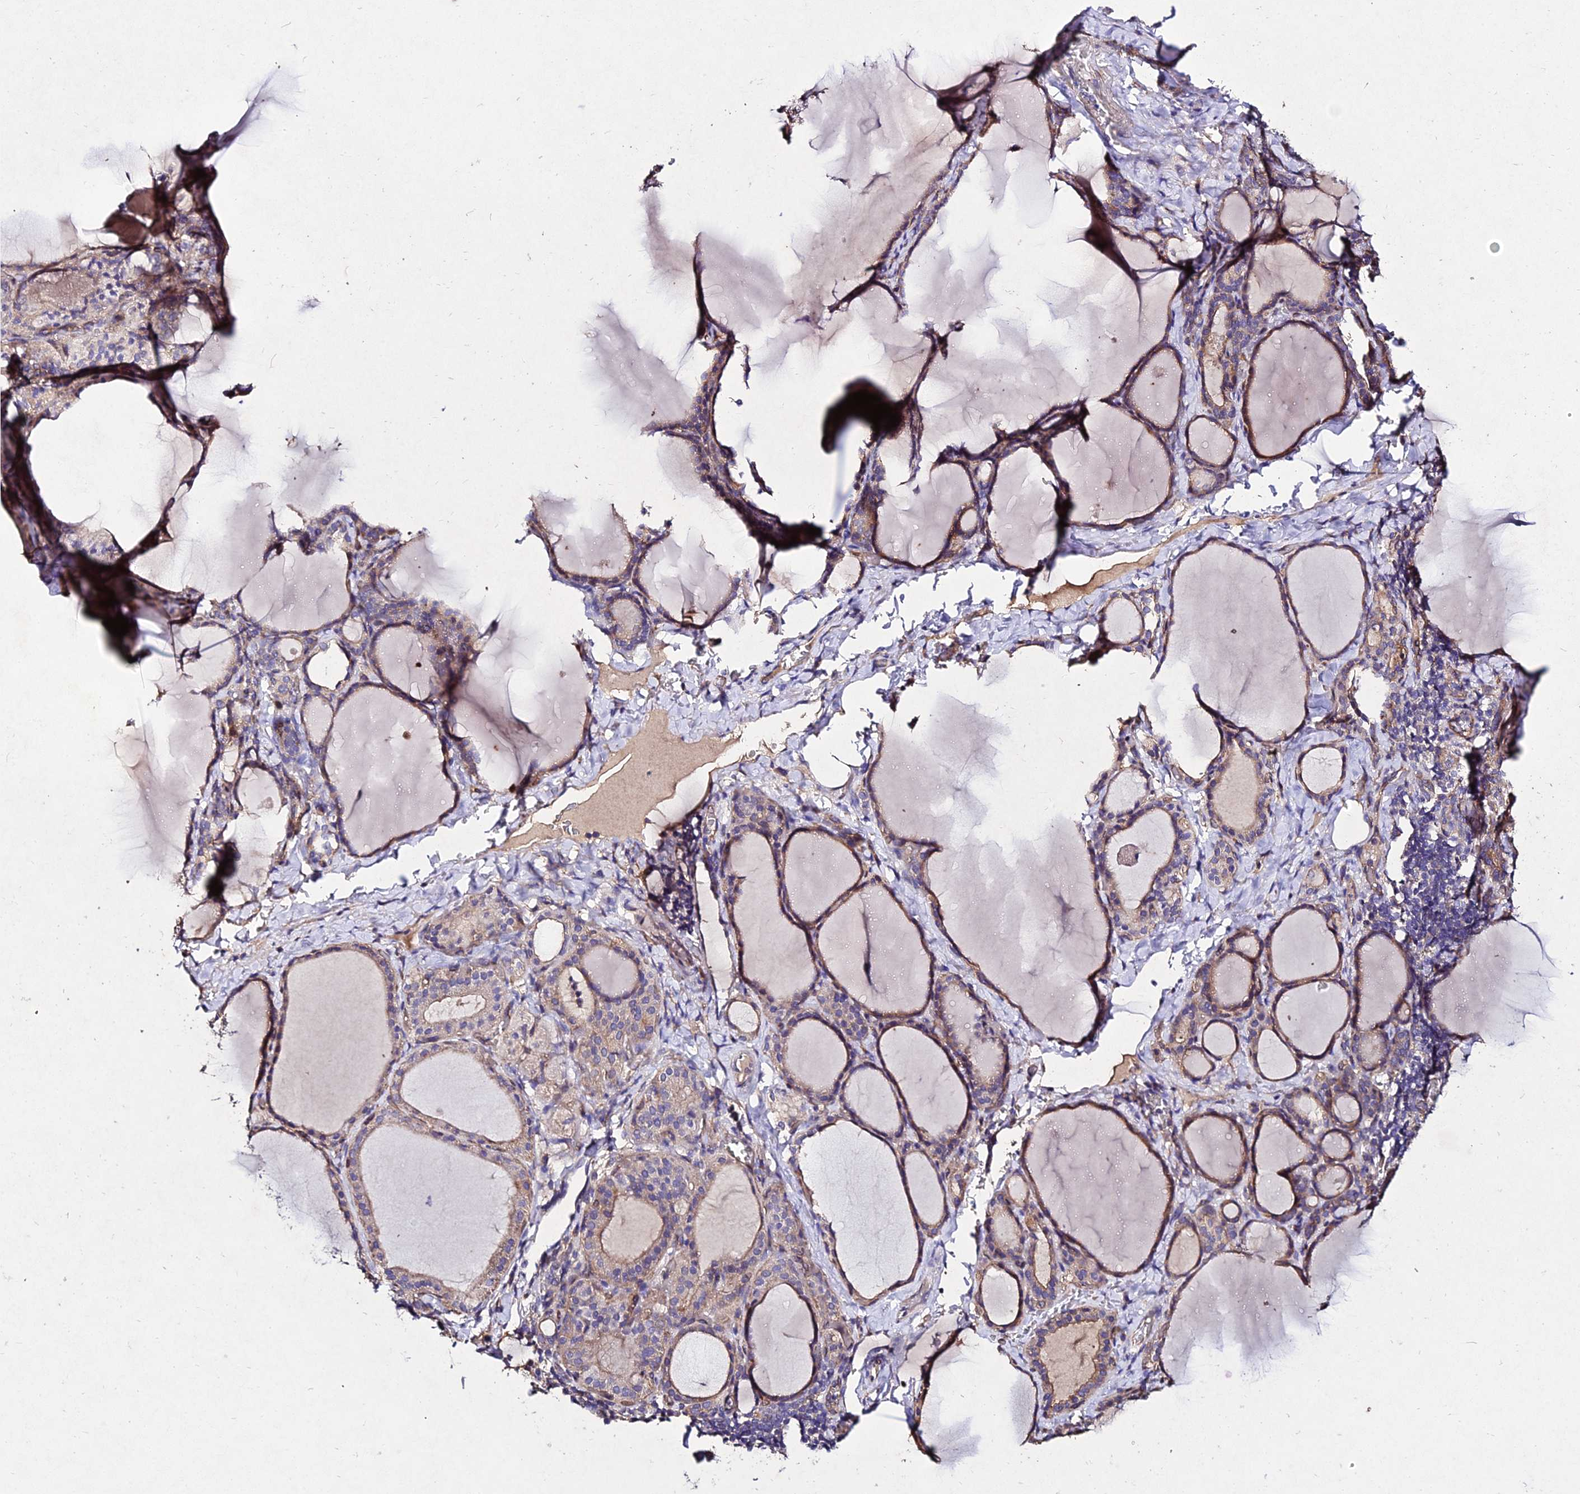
{"staining": {"intensity": "moderate", "quantity": ">75%", "location": "cytoplasmic/membranous"}, "tissue": "thyroid gland", "cell_type": "Glandular cells", "image_type": "normal", "snomed": [{"axis": "morphology", "description": "Normal tissue, NOS"}, {"axis": "topography", "description": "Thyroid gland"}], "caption": "Moderate cytoplasmic/membranous positivity is seen in approximately >75% of glandular cells in unremarkable thyroid gland.", "gene": "AP3M1", "patient": {"sex": "female", "age": 39}}